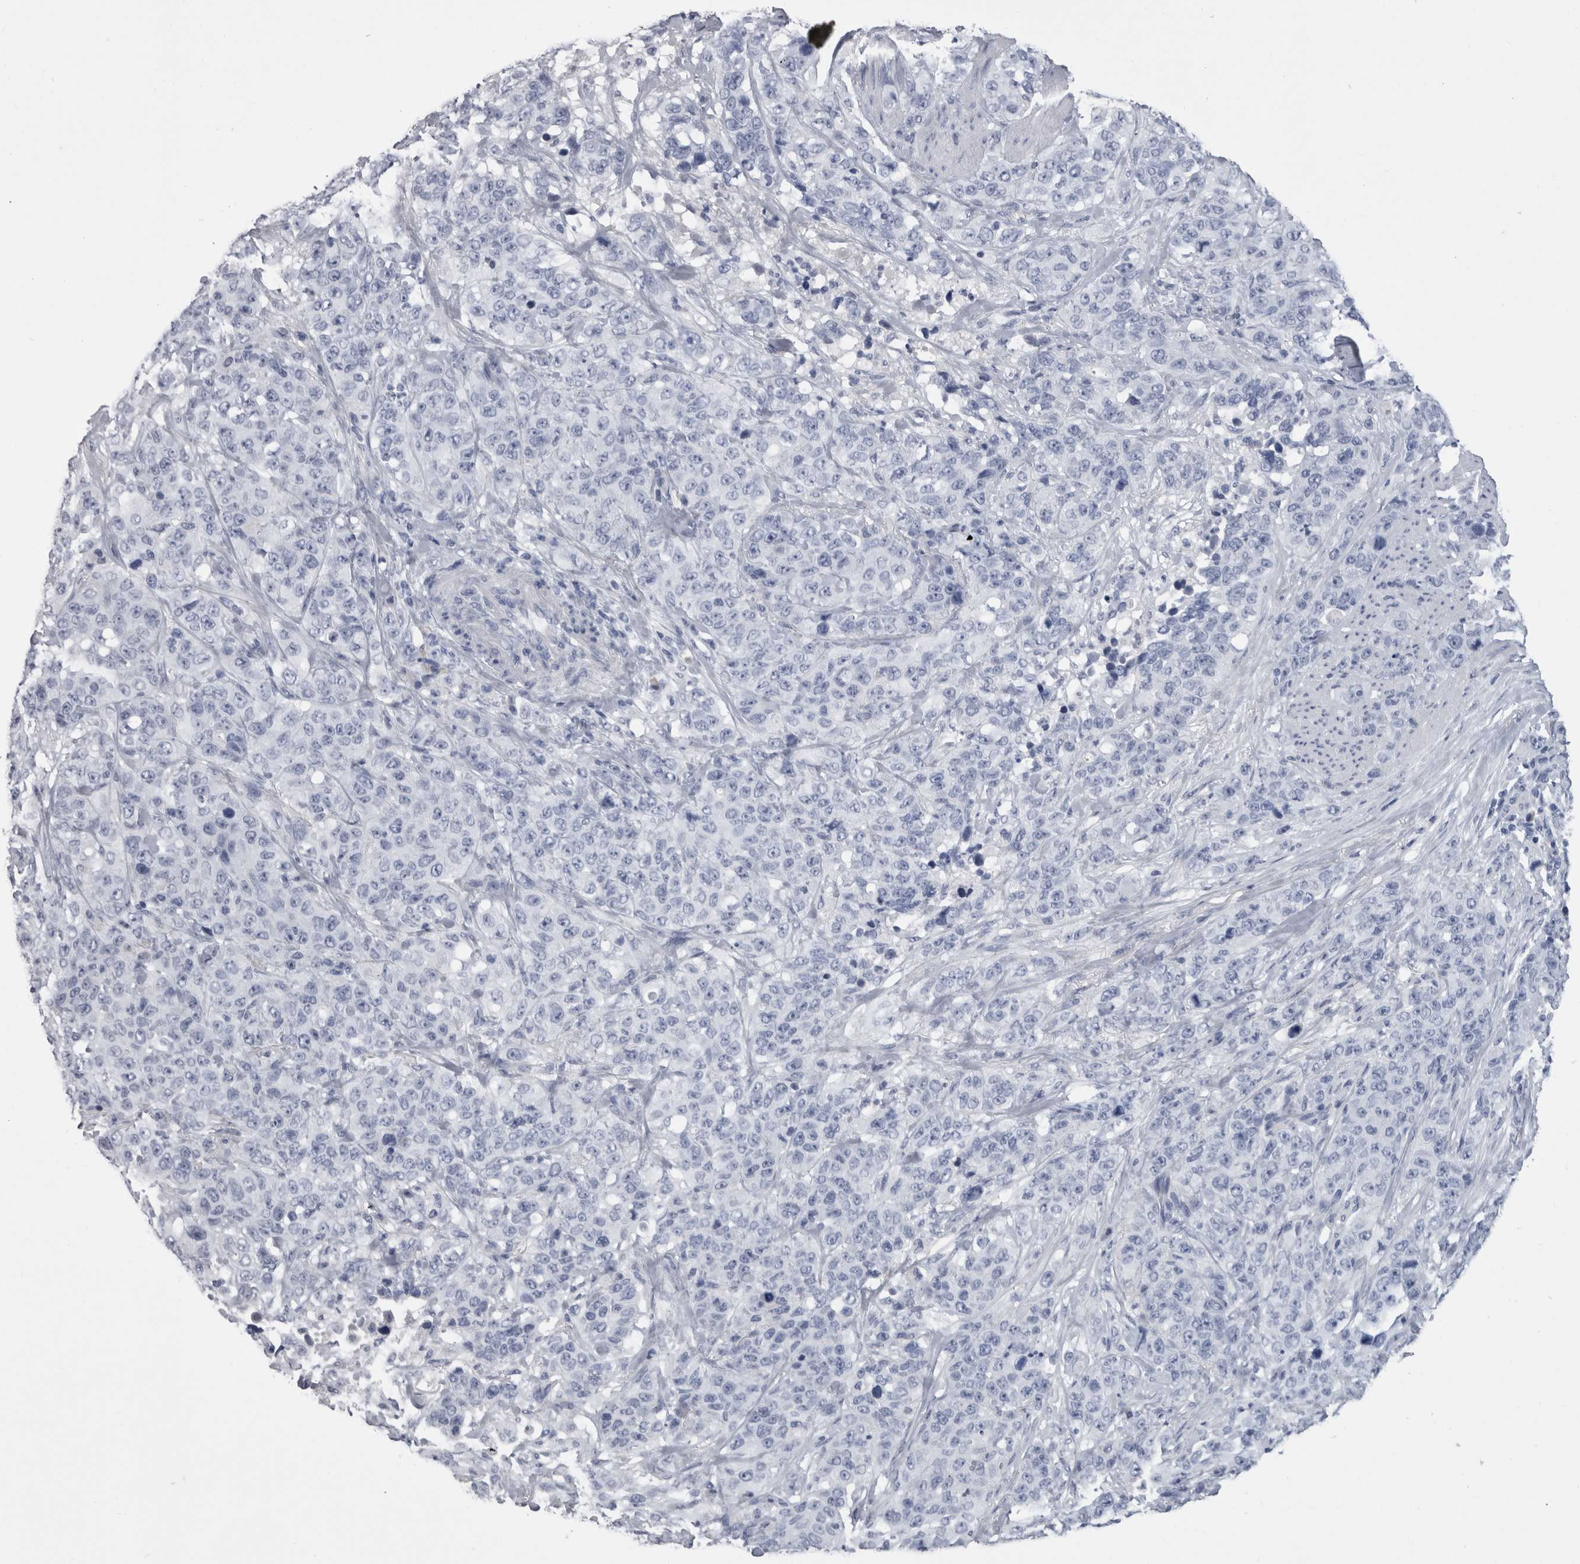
{"staining": {"intensity": "negative", "quantity": "none", "location": "none"}, "tissue": "stomach cancer", "cell_type": "Tumor cells", "image_type": "cancer", "snomed": [{"axis": "morphology", "description": "Adenocarcinoma, NOS"}, {"axis": "topography", "description": "Stomach"}], "caption": "IHC image of neoplastic tissue: adenocarcinoma (stomach) stained with DAB shows no significant protein positivity in tumor cells.", "gene": "PAX5", "patient": {"sex": "male", "age": 48}}